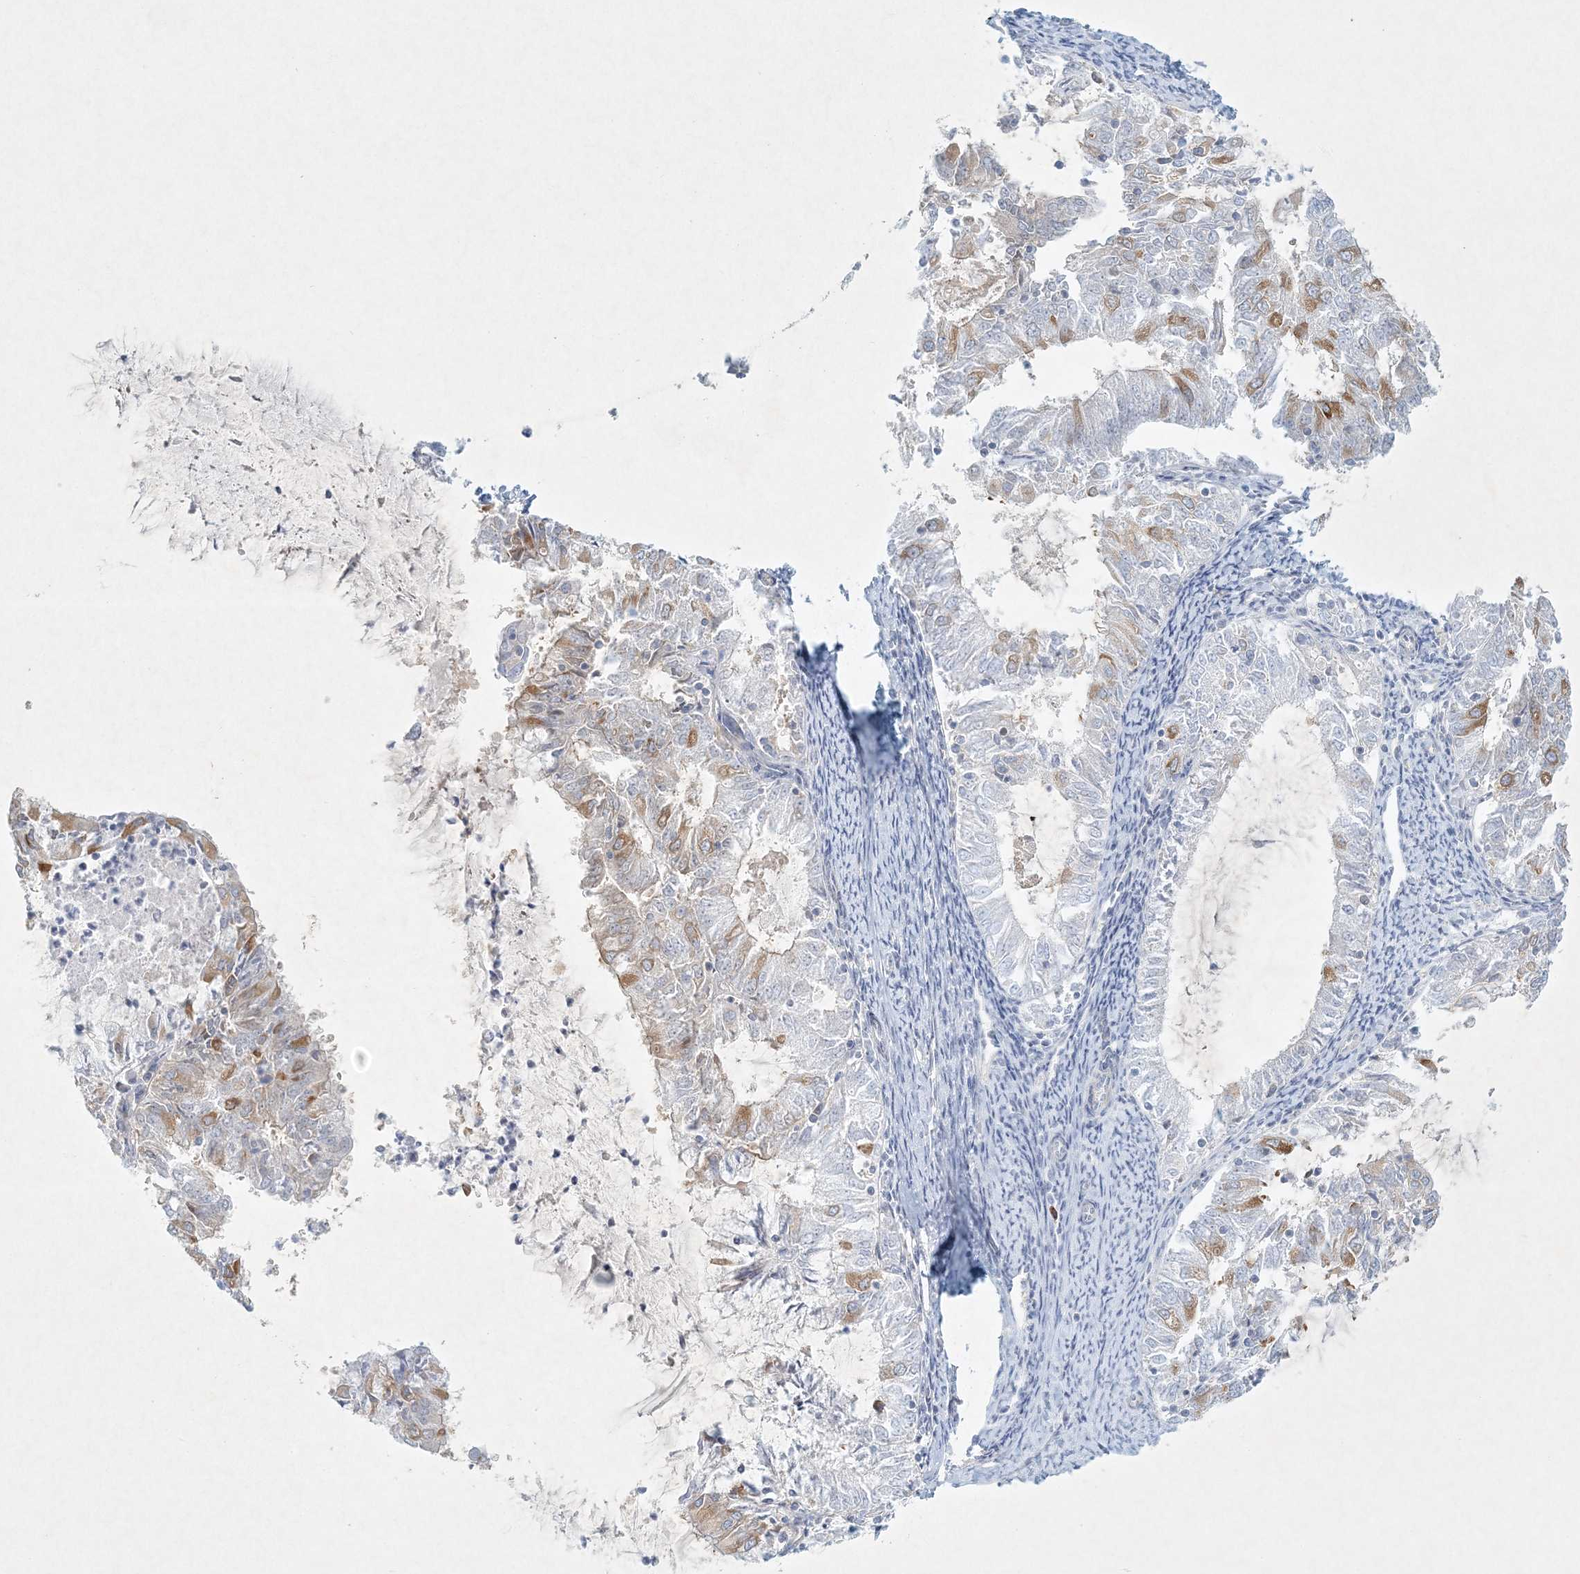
{"staining": {"intensity": "moderate", "quantity": "<25%", "location": "cytoplasmic/membranous"}, "tissue": "endometrial cancer", "cell_type": "Tumor cells", "image_type": "cancer", "snomed": [{"axis": "morphology", "description": "Adenocarcinoma, NOS"}, {"axis": "topography", "description": "Endometrium"}], "caption": "A low amount of moderate cytoplasmic/membranous positivity is present in about <25% of tumor cells in endometrial cancer (adenocarcinoma) tissue.", "gene": "STK11IP", "patient": {"sex": "female", "age": 57}}